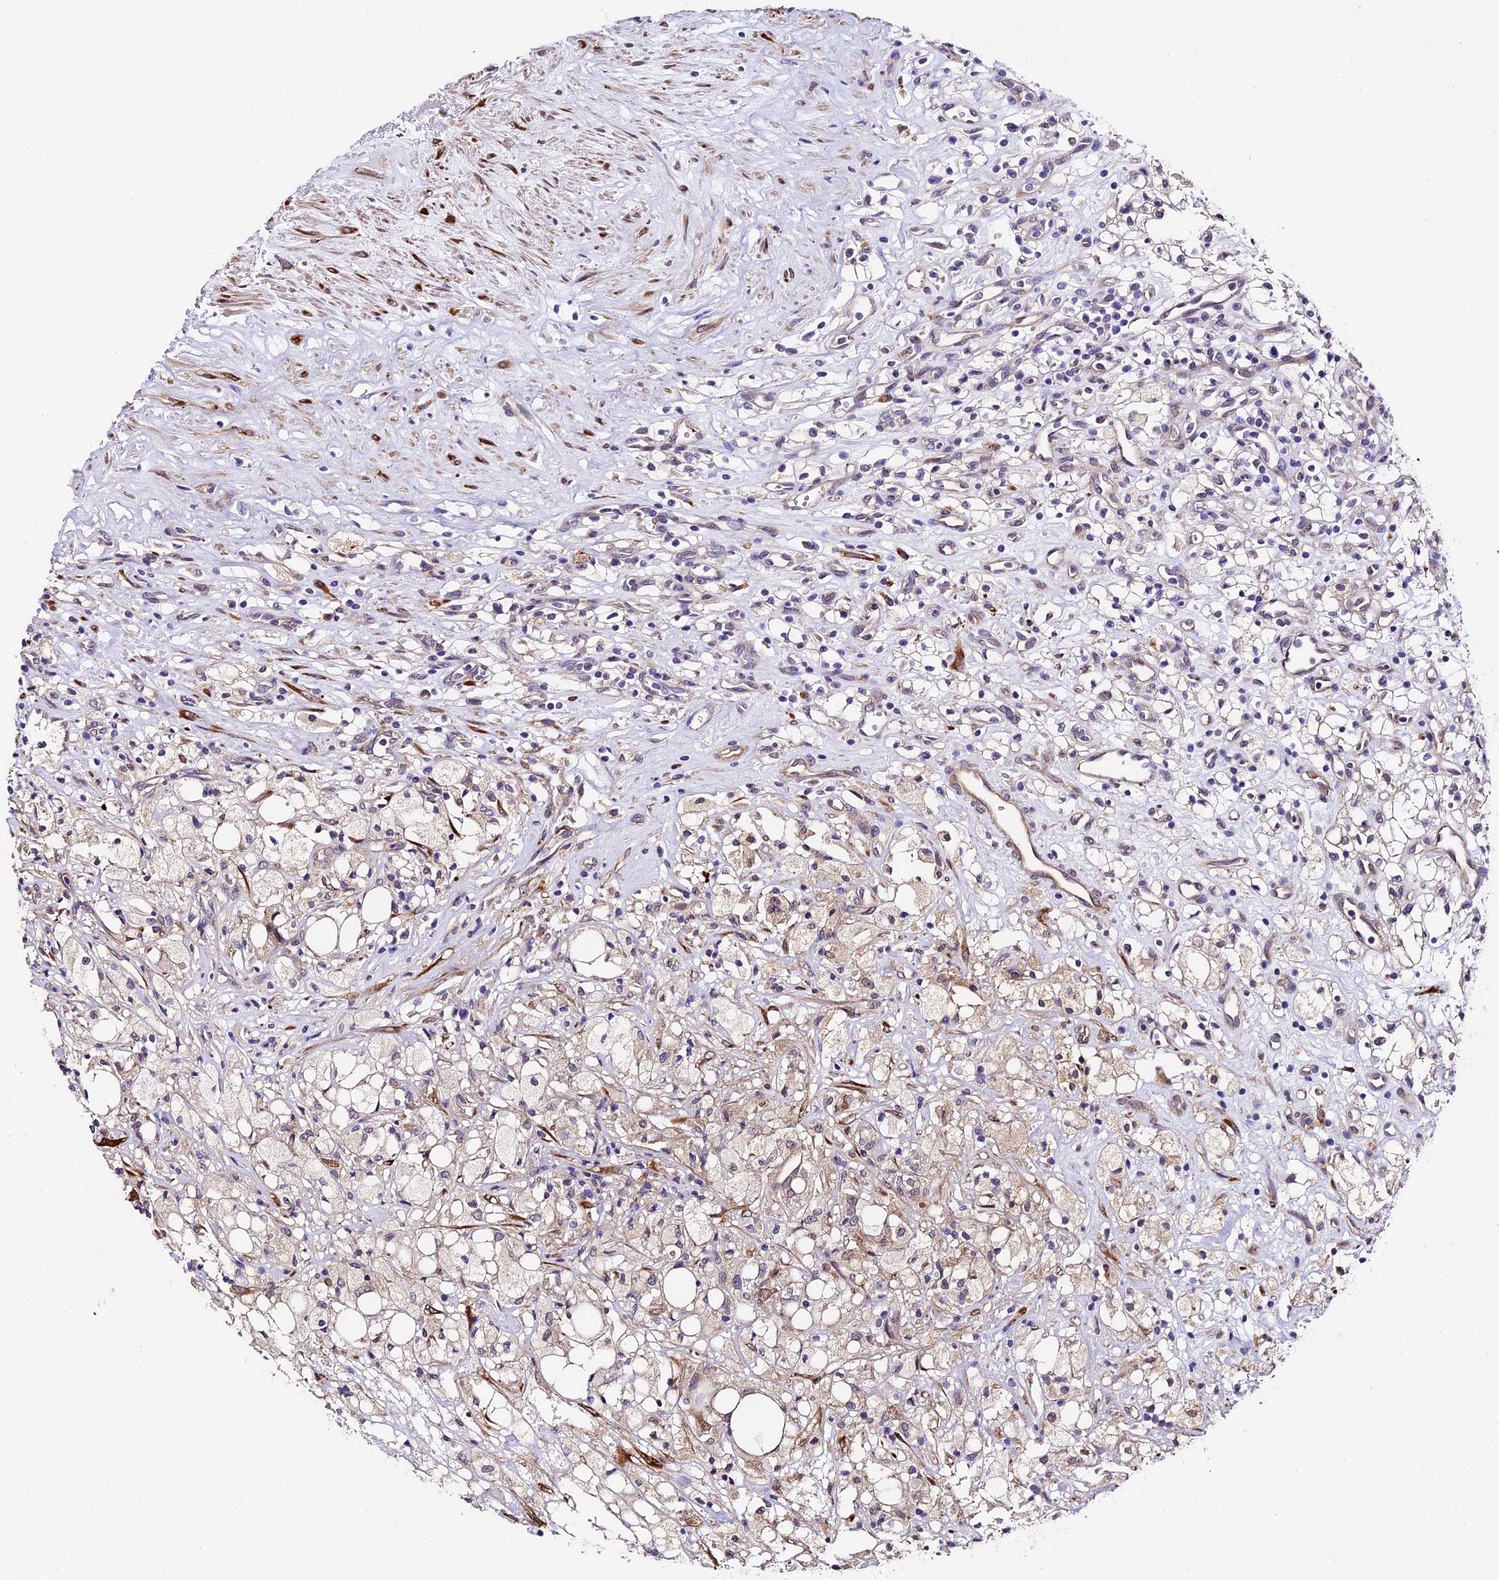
{"staining": {"intensity": "negative", "quantity": "none", "location": "none"}, "tissue": "renal cancer", "cell_type": "Tumor cells", "image_type": "cancer", "snomed": [{"axis": "morphology", "description": "Adenocarcinoma, NOS"}, {"axis": "topography", "description": "Kidney"}], "caption": "DAB immunohistochemical staining of human renal cancer (adenocarcinoma) shows no significant positivity in tumor cells.", "gene": "LSM7", "patient": {"sex": "male", "age": 59}}